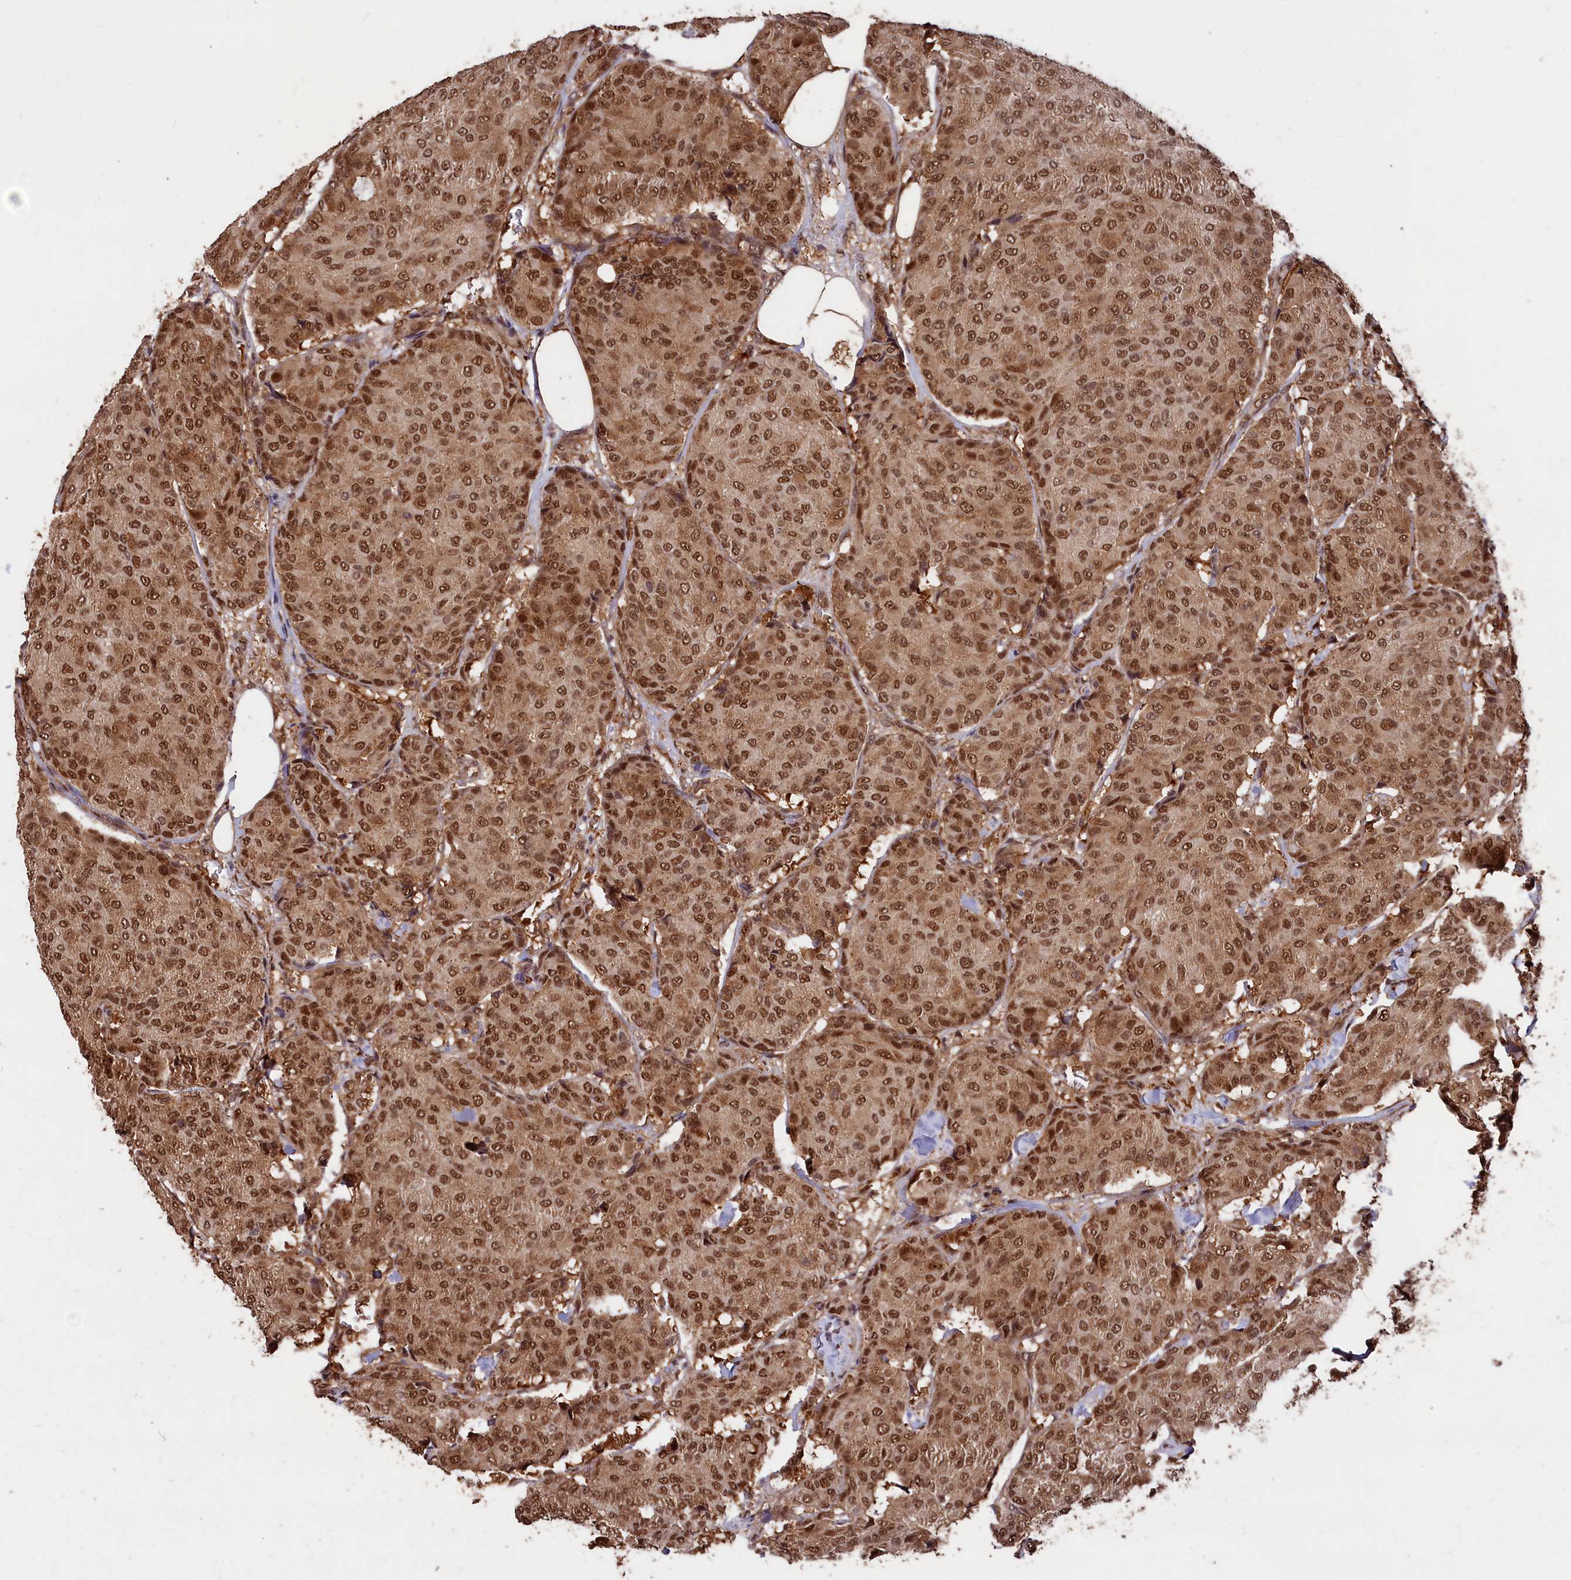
{"staining": {"intensity": "moderate", "quantity": ">75%", "location": "cytoplasmic/membranous,nuclear"}, "tissue": "breast cancer", "cell_type": "Tumor cells", "image_type": "cancer", "snomed": [{"axis": "morphology", "description": "Duct carcinoma"}, {"axis": "topography", "description": "Breast"}], "caption": "Breast cancer tissue shows moderate cytoplasmic/membranous and nuclear expression in about >75% of tumor cells, visualized by immunohistochemistry.", "gene": "ADRM1", "patient": {"sex": "female", "age": 75}}